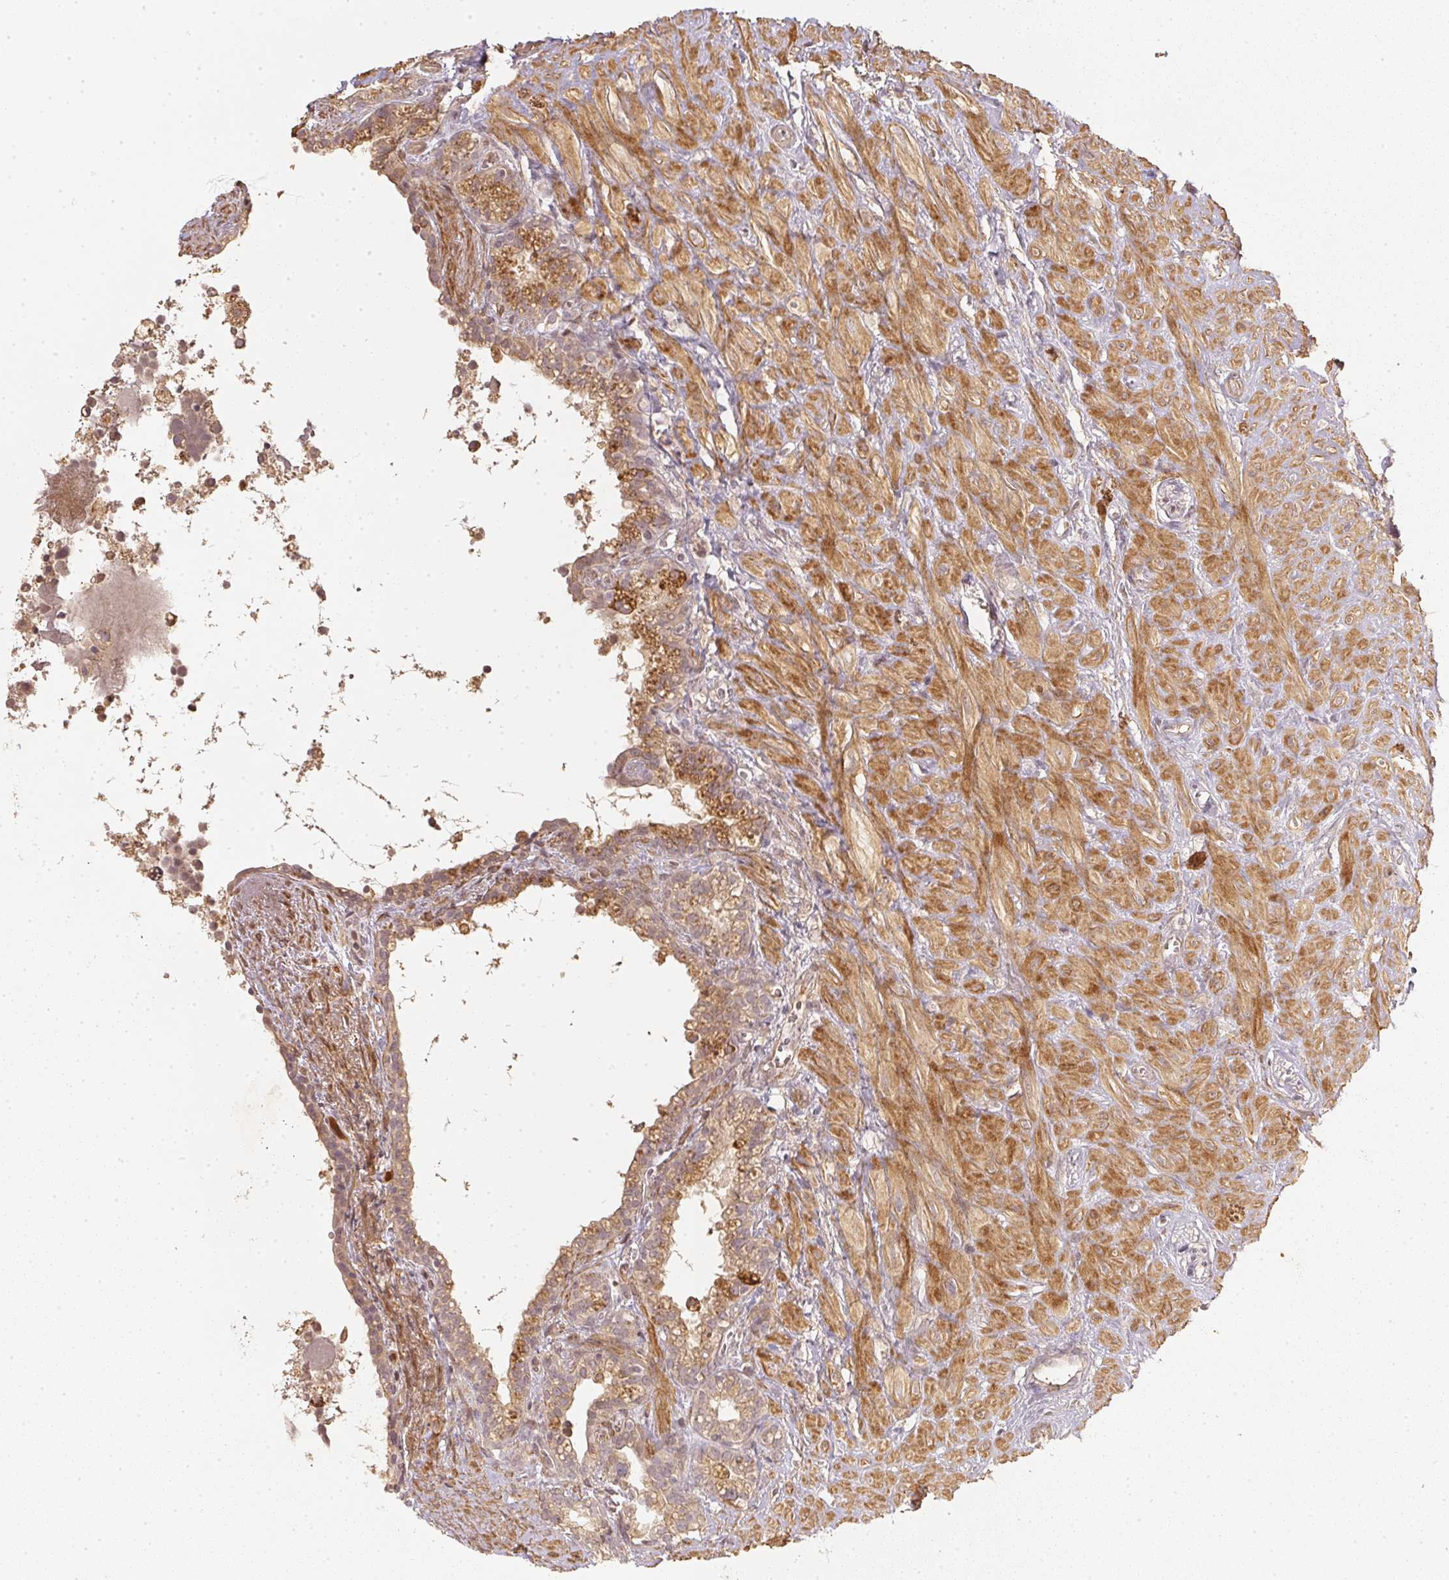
{"staining": {"intensity": "negative", "quantity": "none", "location": "none"}, "tissue": "seminal vesicle", "cell_type": "Glandular cells", "image_type": "normal", "snomed": [{"axis": "morphology", "description": "Normal tissue, NOS"}, {"axis": "topography", "description": "Seminal veicle"}], "caption": "IHC image of normal seminal vesicle: human seminal vesicle stained with DAB (3,3'-diaminobenzidine) displays no significant protein positivity in glandular cells.", "gene": "SERPINE1", "patient": {"sex": "male", "age": 76}}